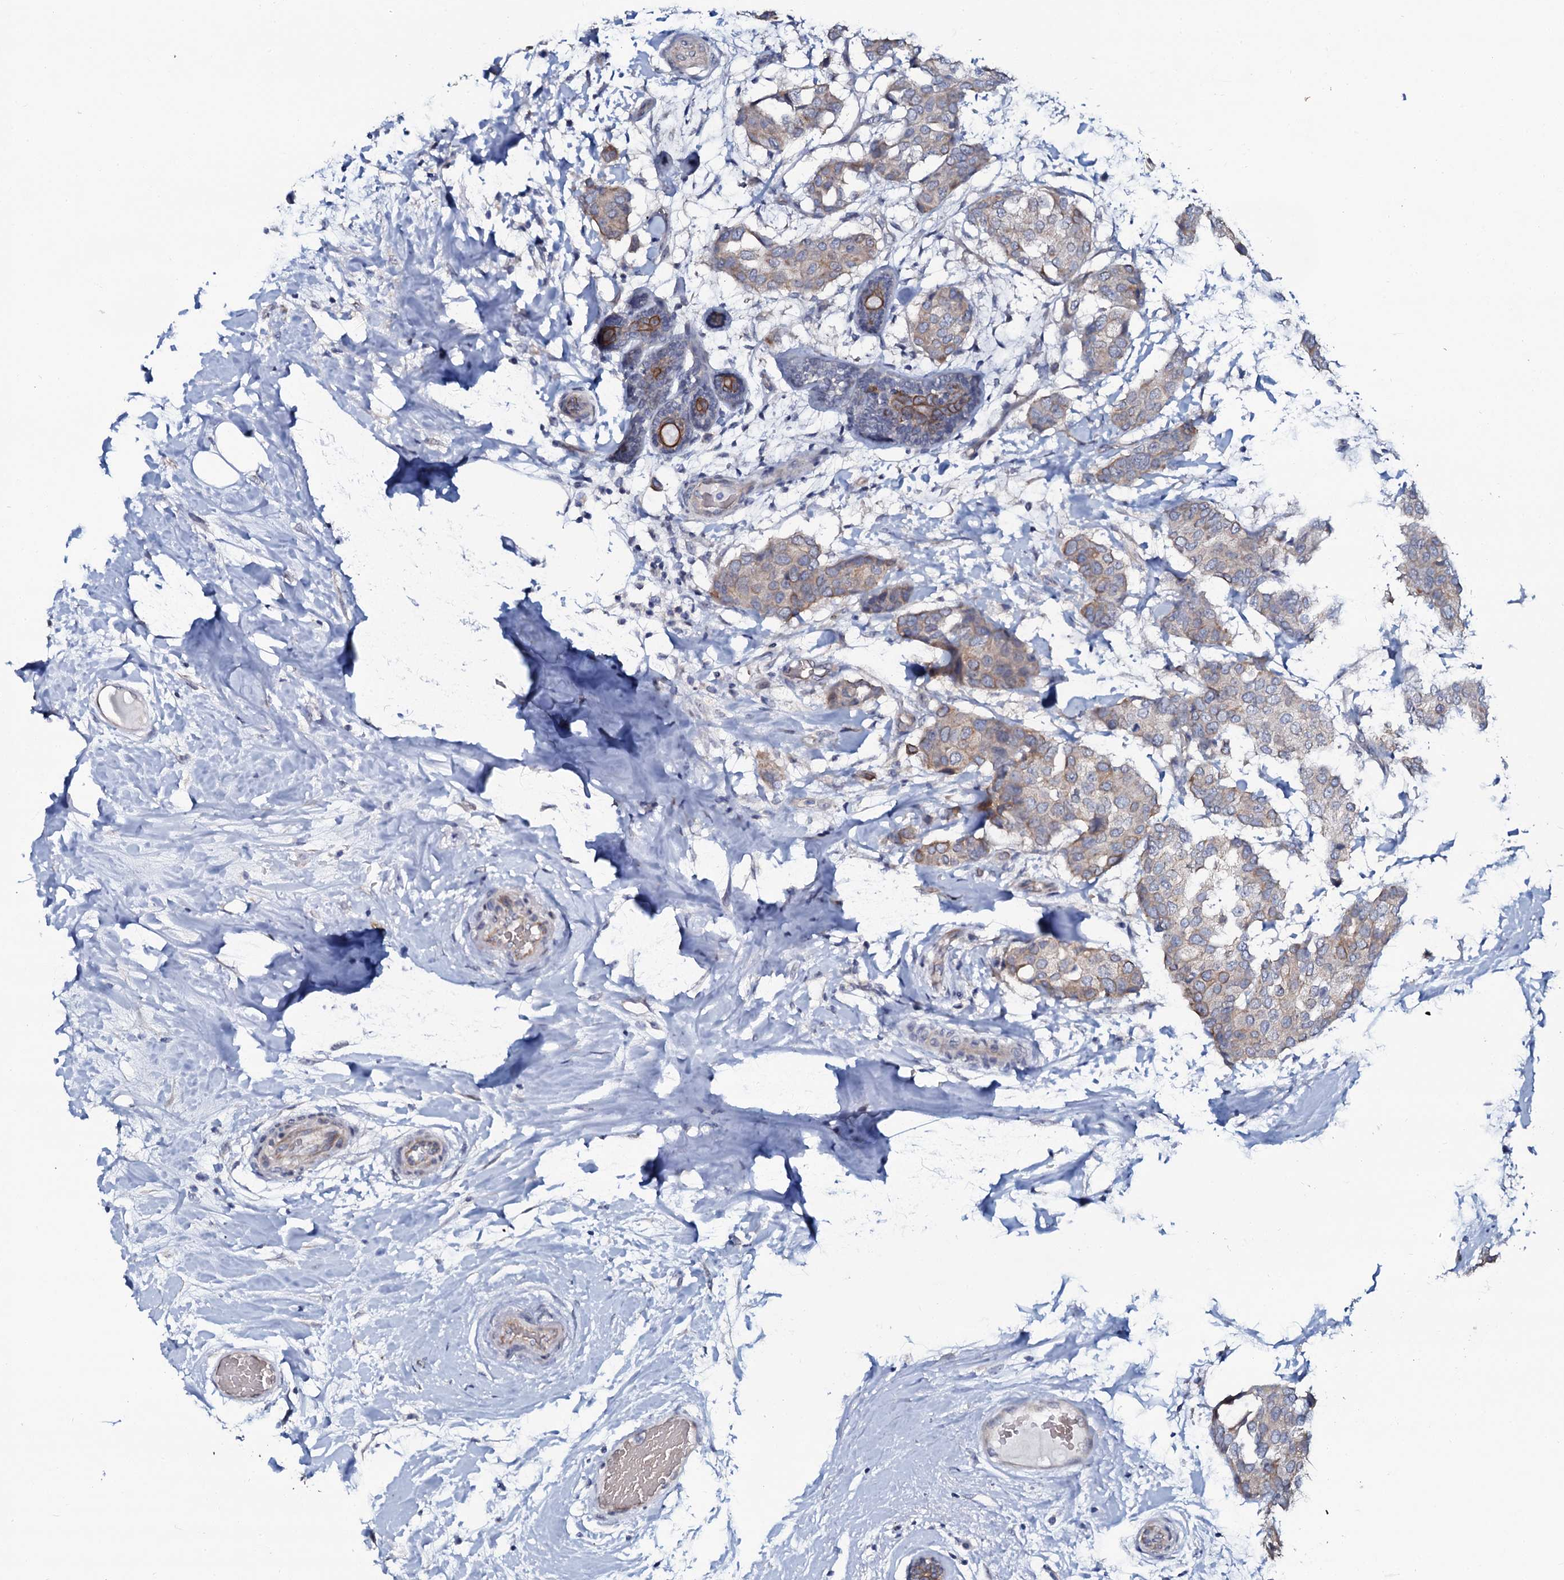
{"staining": {"intensity": "moderate", "quantity": "<25%", "location": "cytoplasmic/membranous"}, "tissue": "breast cancer", "cell_type": "Tumor cells", "image_type": "cancer", "snomed": [{"axis": "morphology", "description": "Duct carcinoma"}, {"axis": "topography", "description": "Breast"}], "caption": "A histopathology image showing moderate cytoplasmic/membranous positivity in about <25% of tumor cells in breast invasive ductal carcinoma, as visualized by brown immunohistochemical staining.", "gene": "C10orf88", "patient": {"sex": "female", "age": 75}}